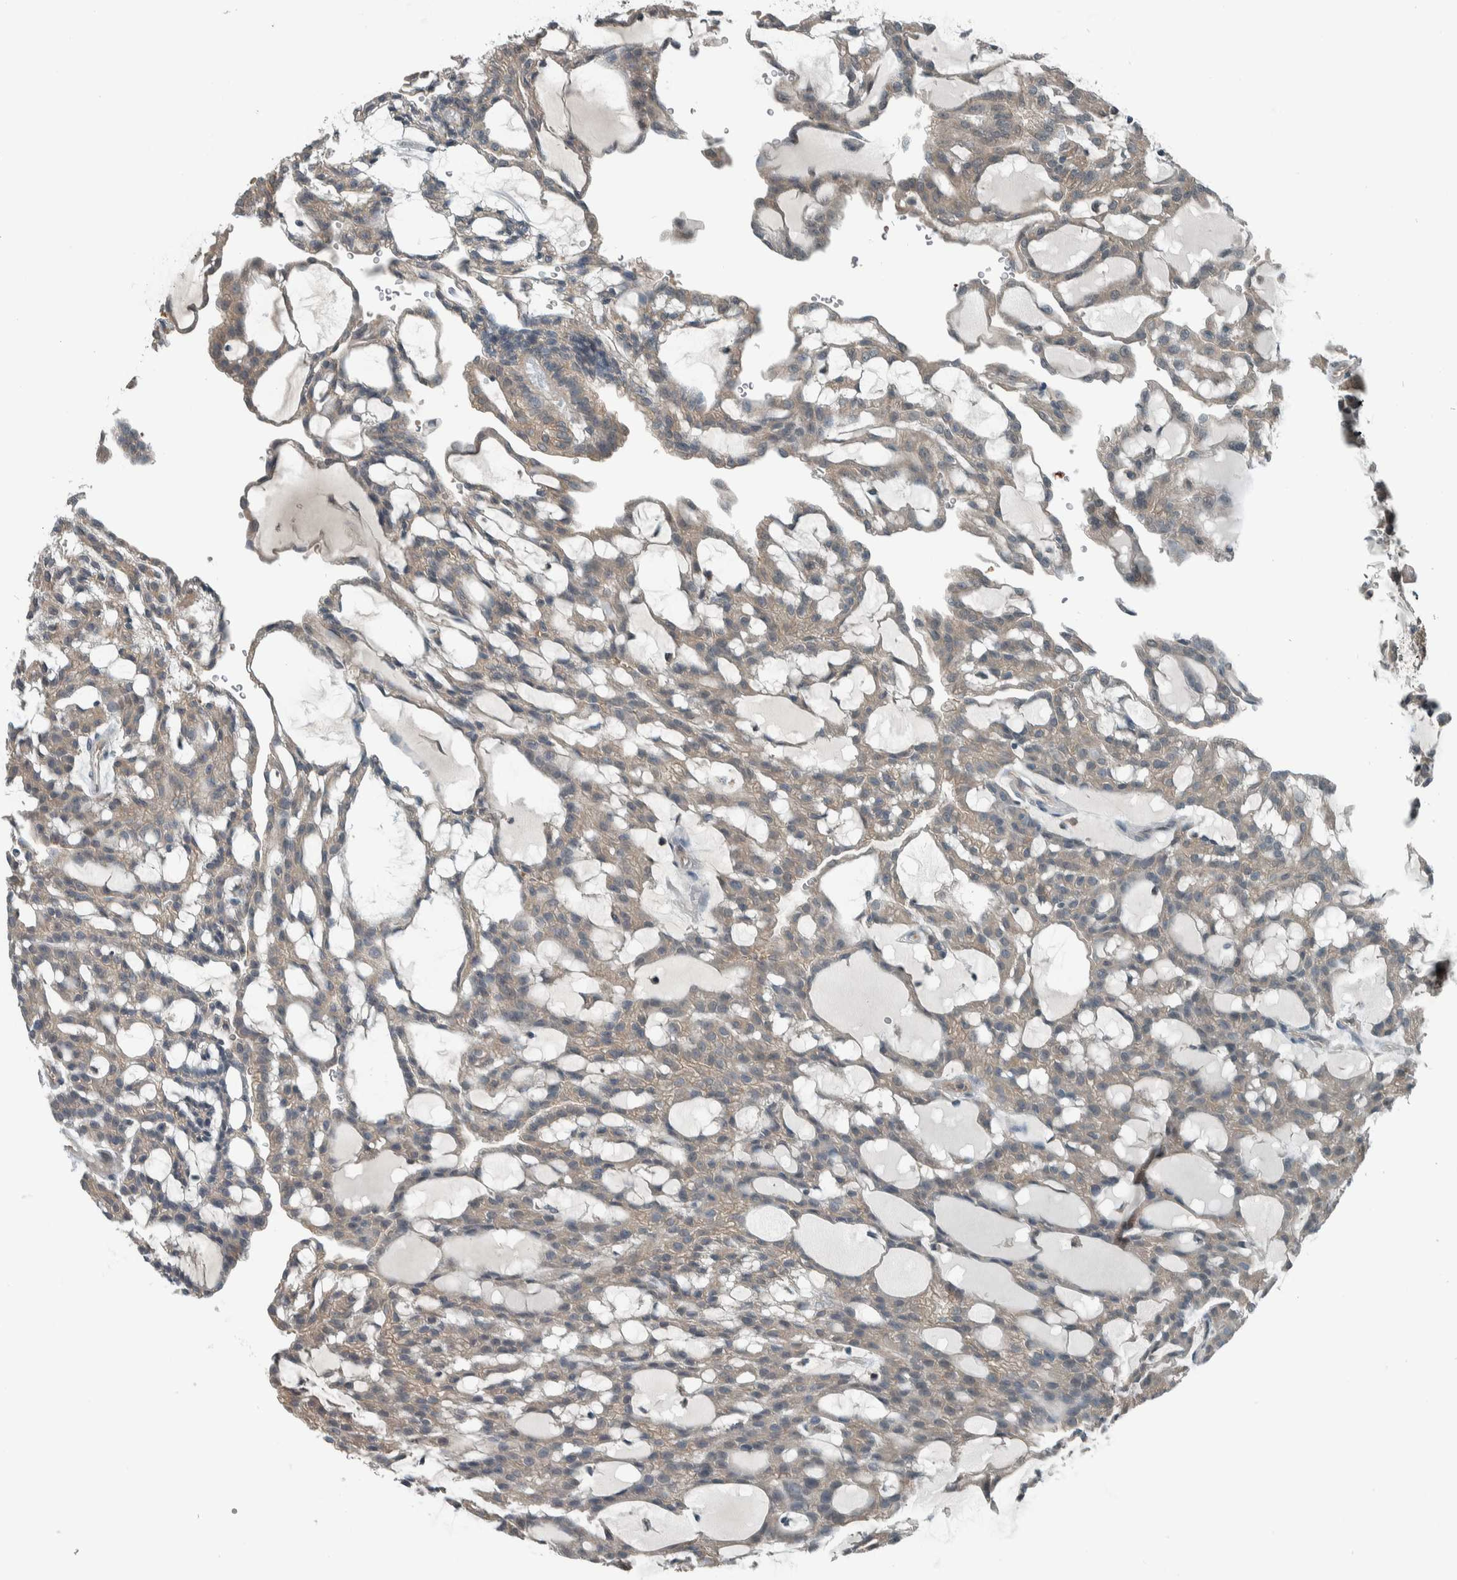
{"staining": {"intensity": "weak", "quantity": ">75%", "location": "cytoplasmic/membranous"}, "tissue": "renal cancer", "cell_type": "Tumor cells", "image_type": "cancer", "snomed": [{"axis": "morphology", "description": "Adenocarcinoma, NOS"}, {"axis": "topography", "description": "Kidney"}], "caption": "Immunohistochemical staining of human renal cancer (adenocarcinoma) demonstrates low levels of weak cytoplasmic/membranous expression in approximately >75% of tumor cells.", "gene": "ALAD", "patient": {"sex": "male", "age": 63}}